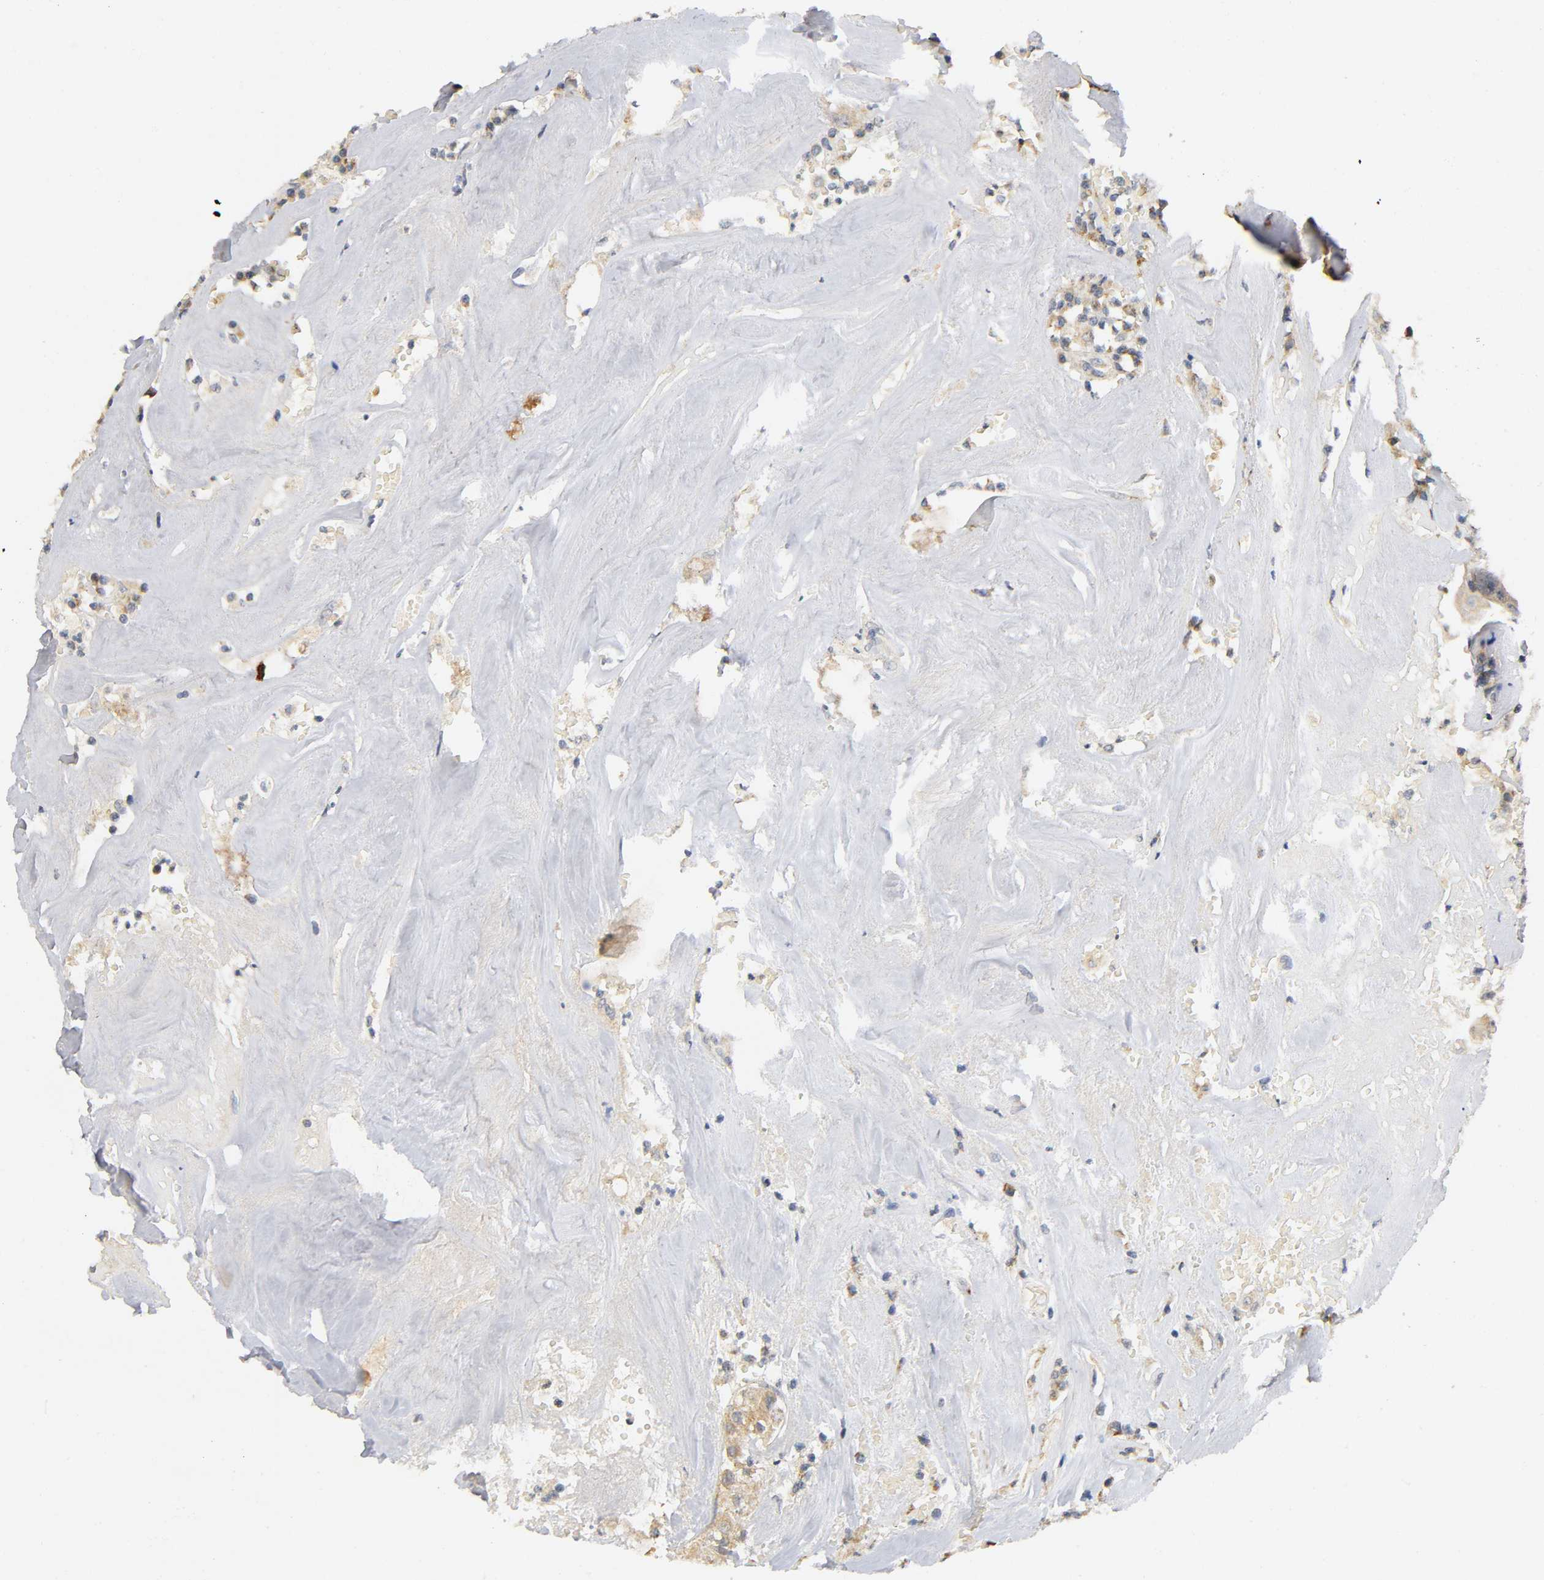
{"staining": {"intensity": "weak", "quantity": "25%-75%", "location": "cytoplasmic/membranous"}, "tissue": "head and neck cancer", "cell_type": "Tumor cells", "image_type": "cancer", "snomed": [{"axis": "morphology", "description": "Adenocarcinoma, NOS"}, {"axis": "topography", "description": "Salivary gland"}, {"axis": "topography", "description": "Head-Neck"}], "caption": "Immunohistochemical staining of head and neck cancer displays weak cytoplasmic/membranous protein expression in approximately 25%-75% of tumor cells.", "gene": "NRP1", "patient": {"sex": "female", "age": 65}}